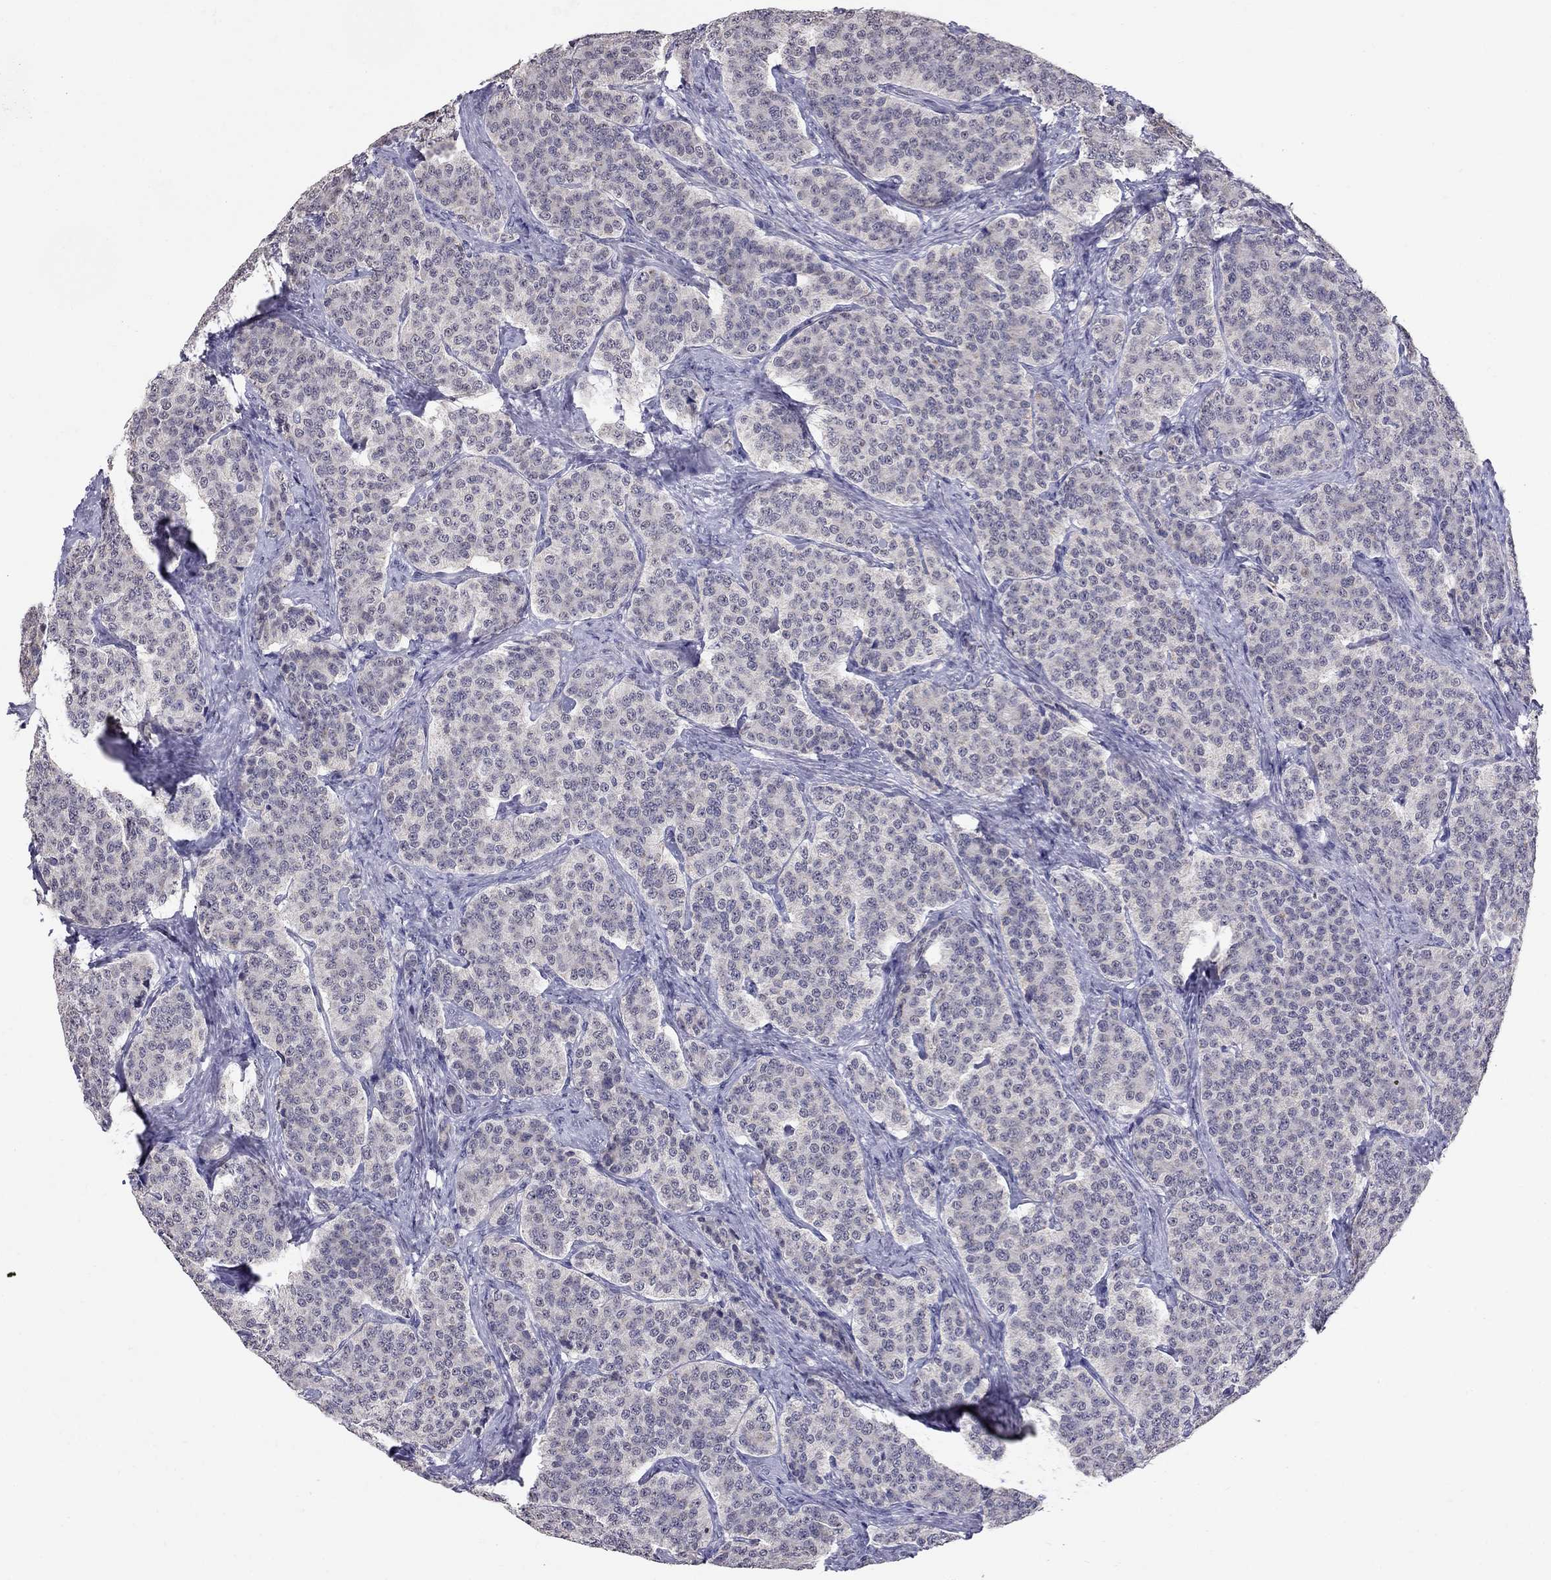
{"staining": {"intensity": "negative", "quantity": "none", "location": "none"}, "tissue": "carcinoid", "cell_type": "Tumor cells", "image_type": "cancer", "snomed": [{"axis": "morphology", "description": "Carcinoid, malignant, NOS"}, {"axis": "topography", "description": "Small intestine"}], "caption": "Tumor cells show no significant staining in carcinoid.", "gene": "MYO3B", "patient": {"sex": "female", "age": 58}}